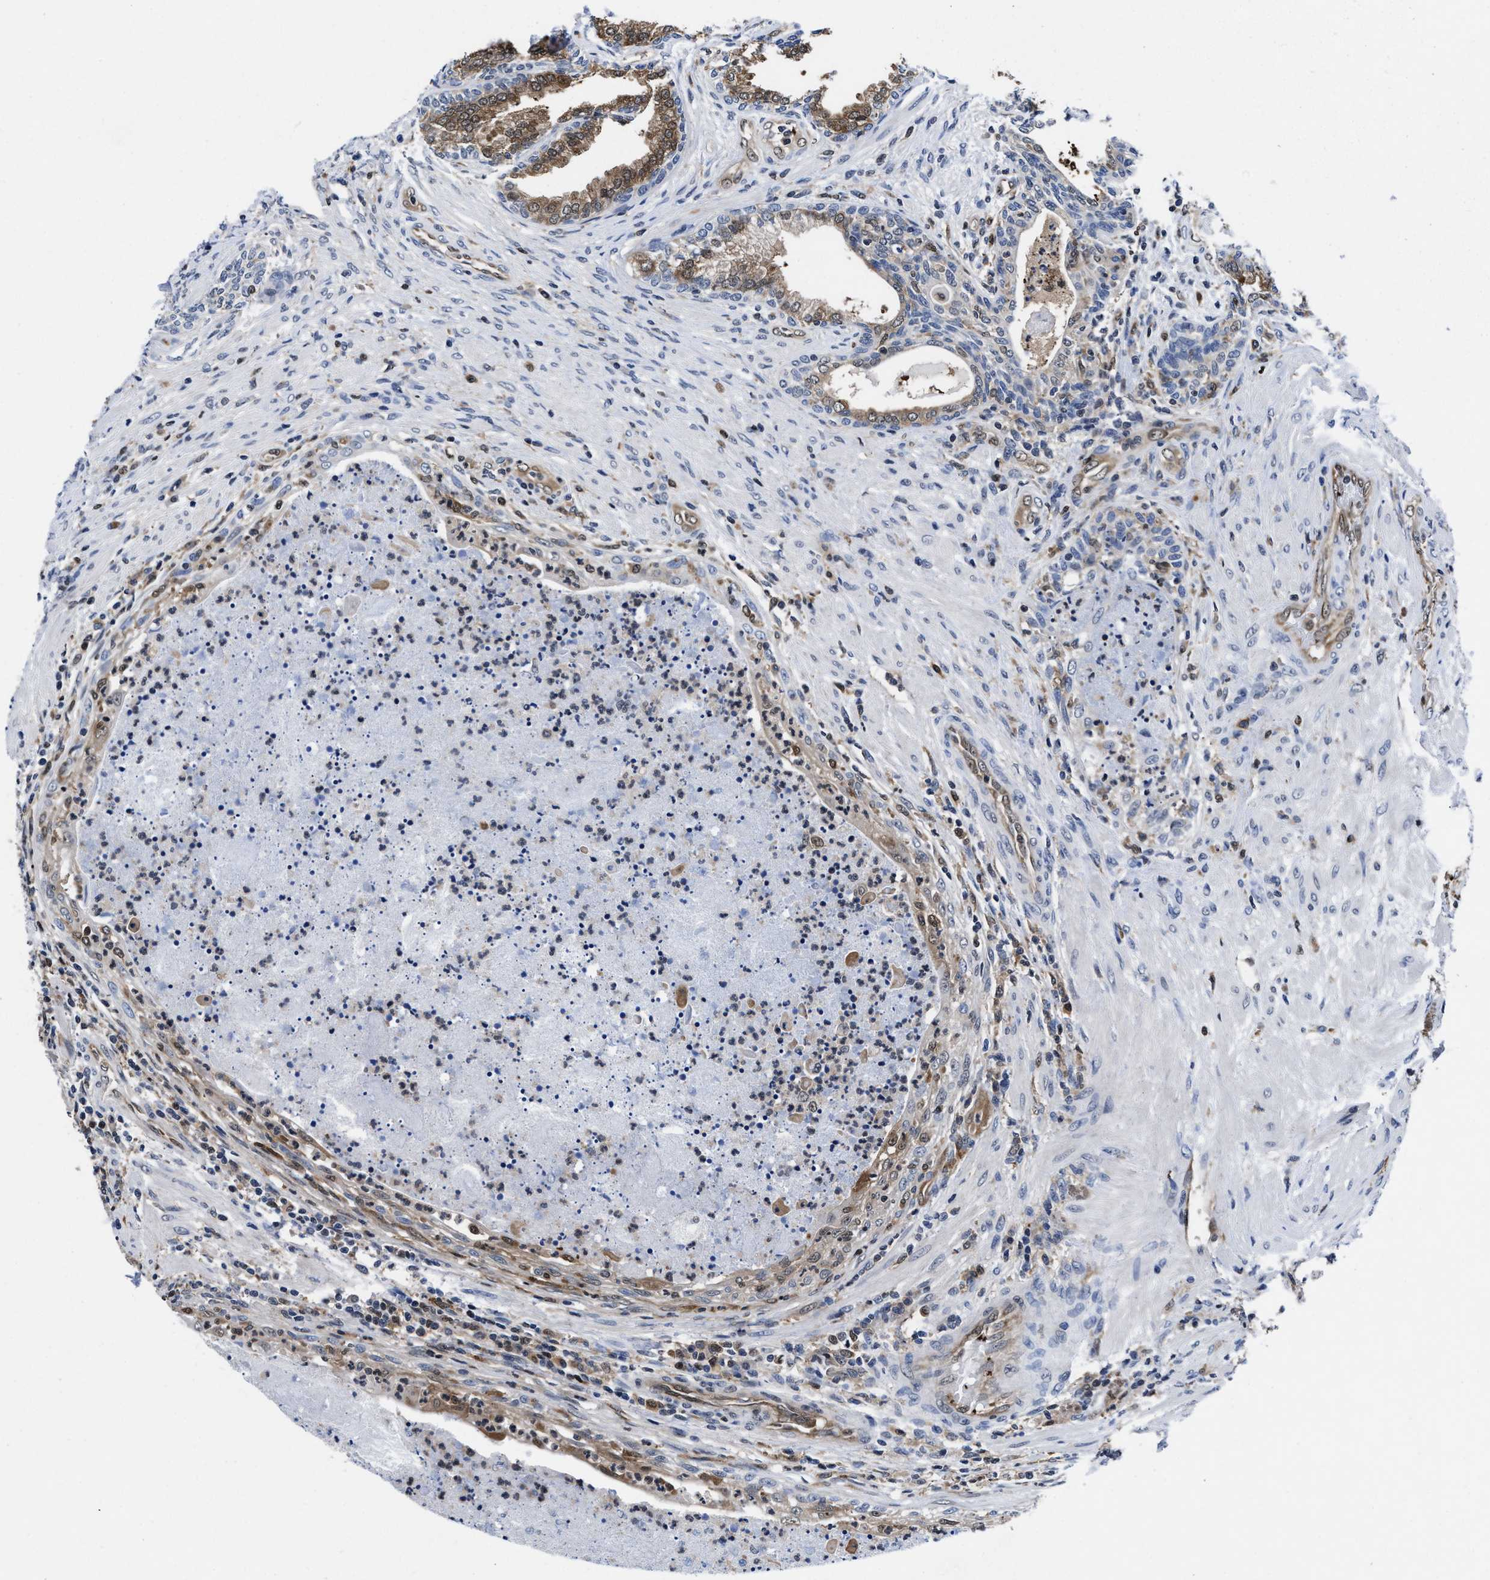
{"staining": {"intensity": "strong", "quantity": ">75%", "location": "cytoplasmic/membranous"}, "tissue": "prostate", "cell_type": "Glandular cells", "image_type": "normal", "snomed": [{"axis": "morphology", "description": "Normal tissue, NOS"}, {"axis": "topography", "description": "Prostate"}], "caption": "Immunohistochemistry photomicrograph of unremarkable prostate stained for a protein (brown), which exhibits high levels of strong cytoplasmic/membranous expression in about >75% of glandular cells.", "gene": "ACLY", "patient": {"sex": "male", "age": 76}}